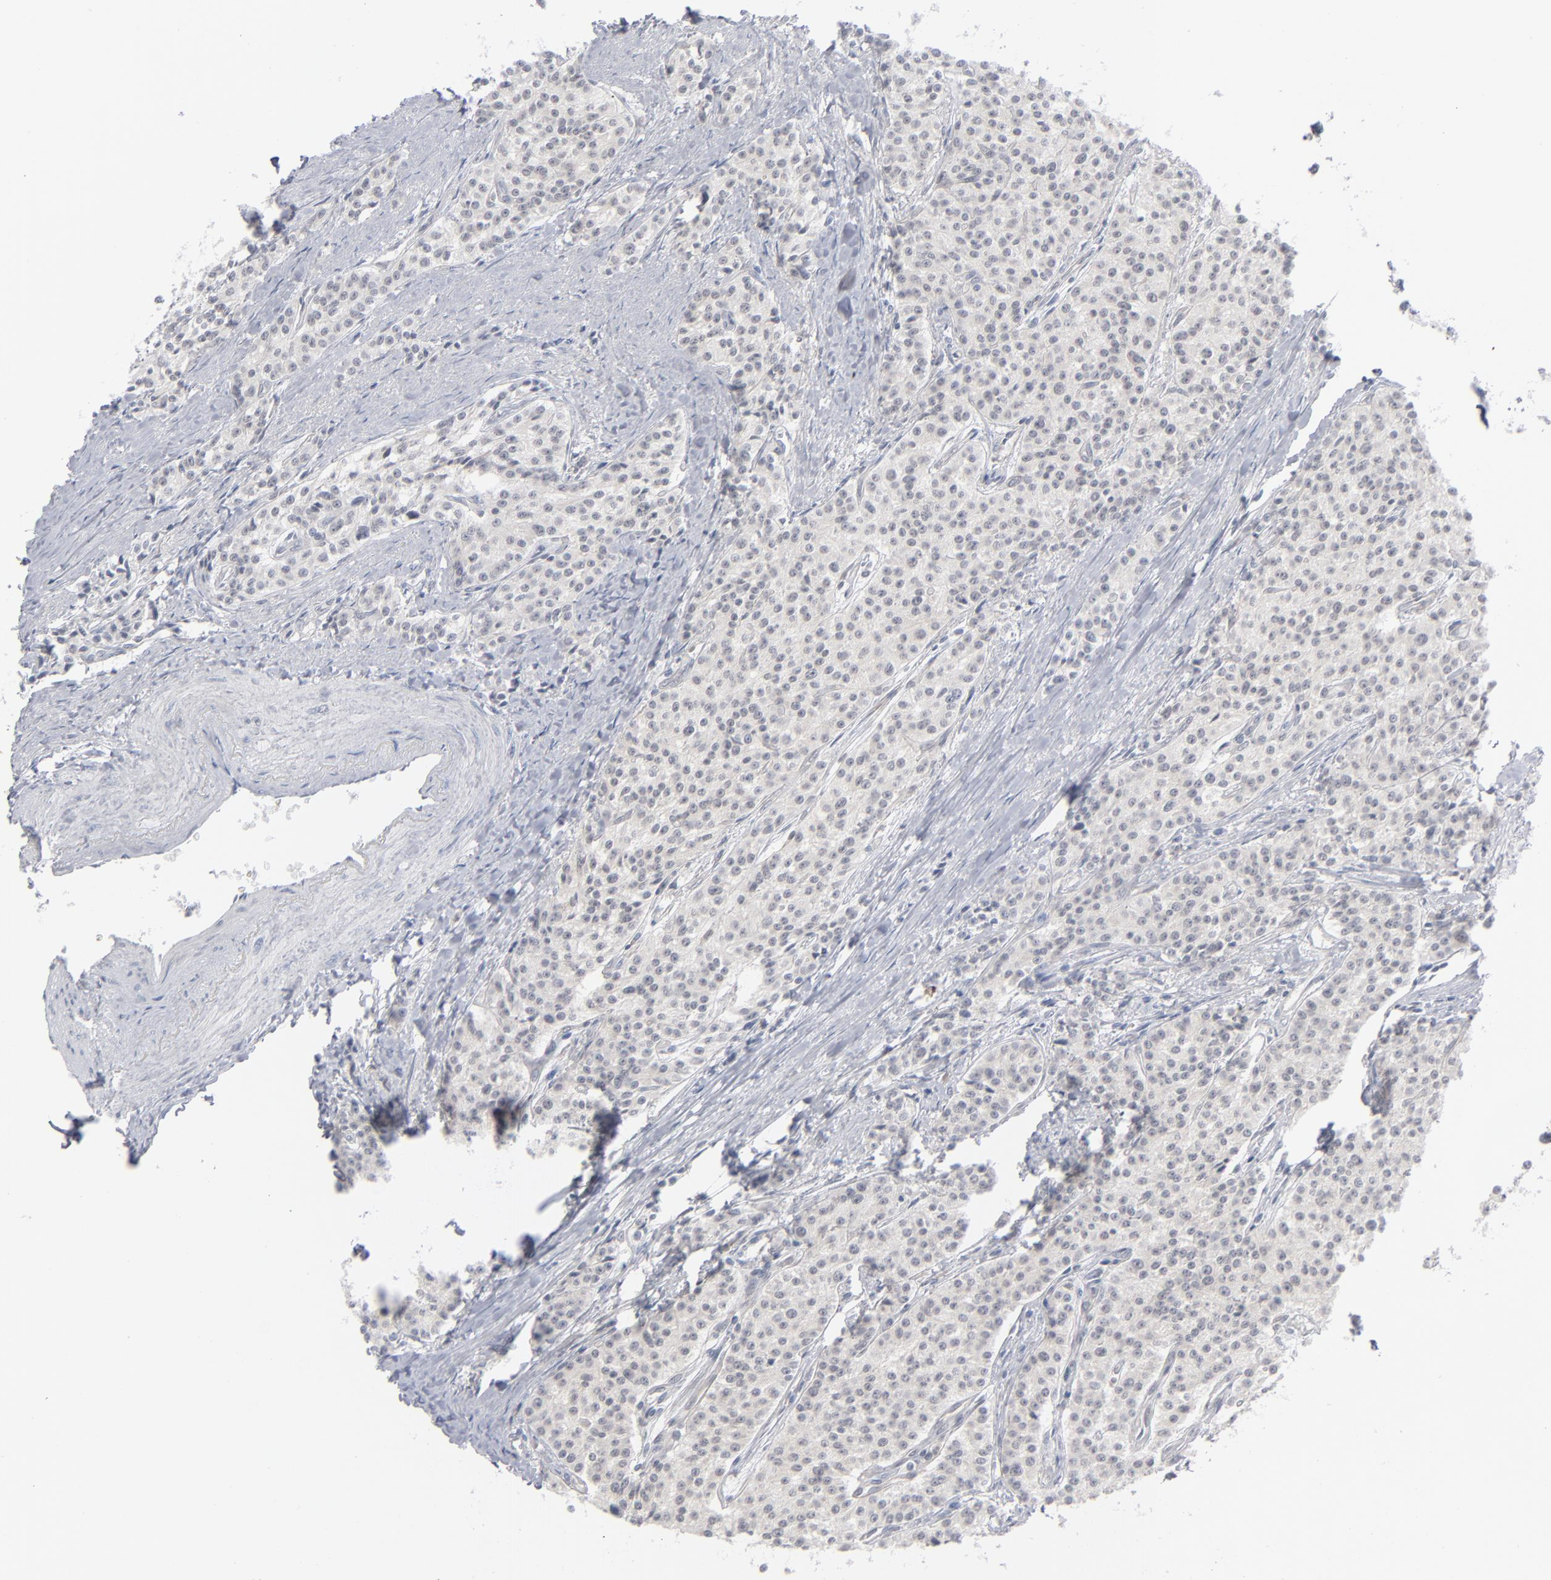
{"staining": {"intensity": "negative", "quantity": "none", "location": "none"}, "tissue": "carcinoid", "cell_type": "Tumor cells", "image_type": "cancer", "snomed": [{"axis": "morphology", "description": "Carcinoid, malignant, NOS"}, {"axis": "topography", "description": "Stomach"}], "caption": "Immunohistochemistry (IHC) micrograph of human carcinoid stained for a protein (brown), which displays no staining in tumor cells.", "gene": "POF1B", "patient": {"sex": "female", "age": 76}}